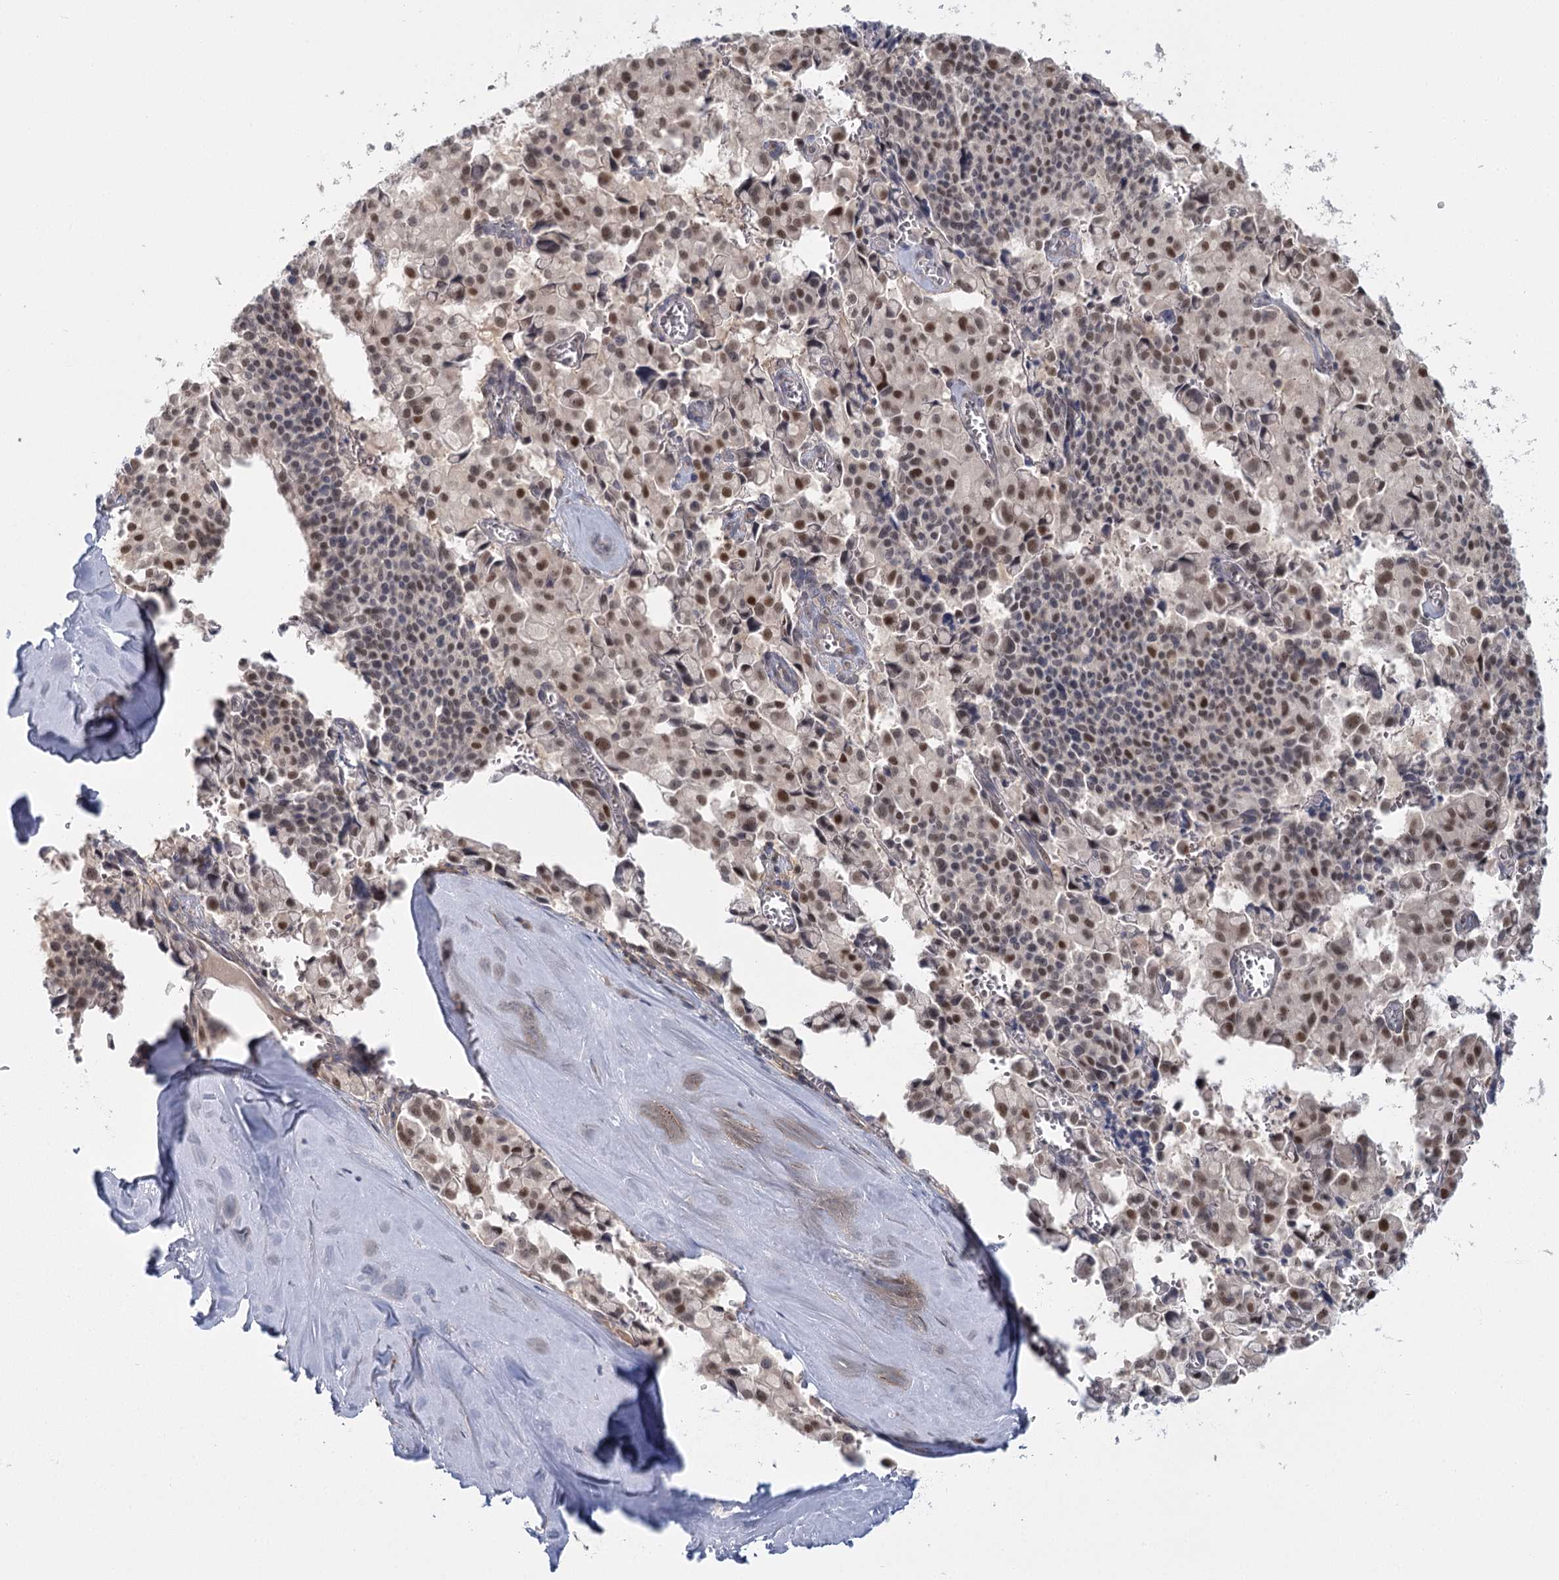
{"staining": {"intensity": "strong", "quantity": ">75%", "location": "nuclear"}, "tissue": "pancreatic cancer", "cell_type": "Tumor cells", "image_type": "cancer", "snomed": [{"axis": "morphology", "description": "Adenocarcinoma, NOS"}, {"axis": "topography", "description": "Pancreas"}], "caption": "An immunohistochemistry image of neoplastic tissue is shown. Protein staining in brown shows strong nuclear positivity in adenocarcinoma (pancreatic) within tumor cells. (Brightfield microscopy of DAB IHC at high magnification).", "gene": "USP11", "patient": {"sex": "male", "age": 65}}